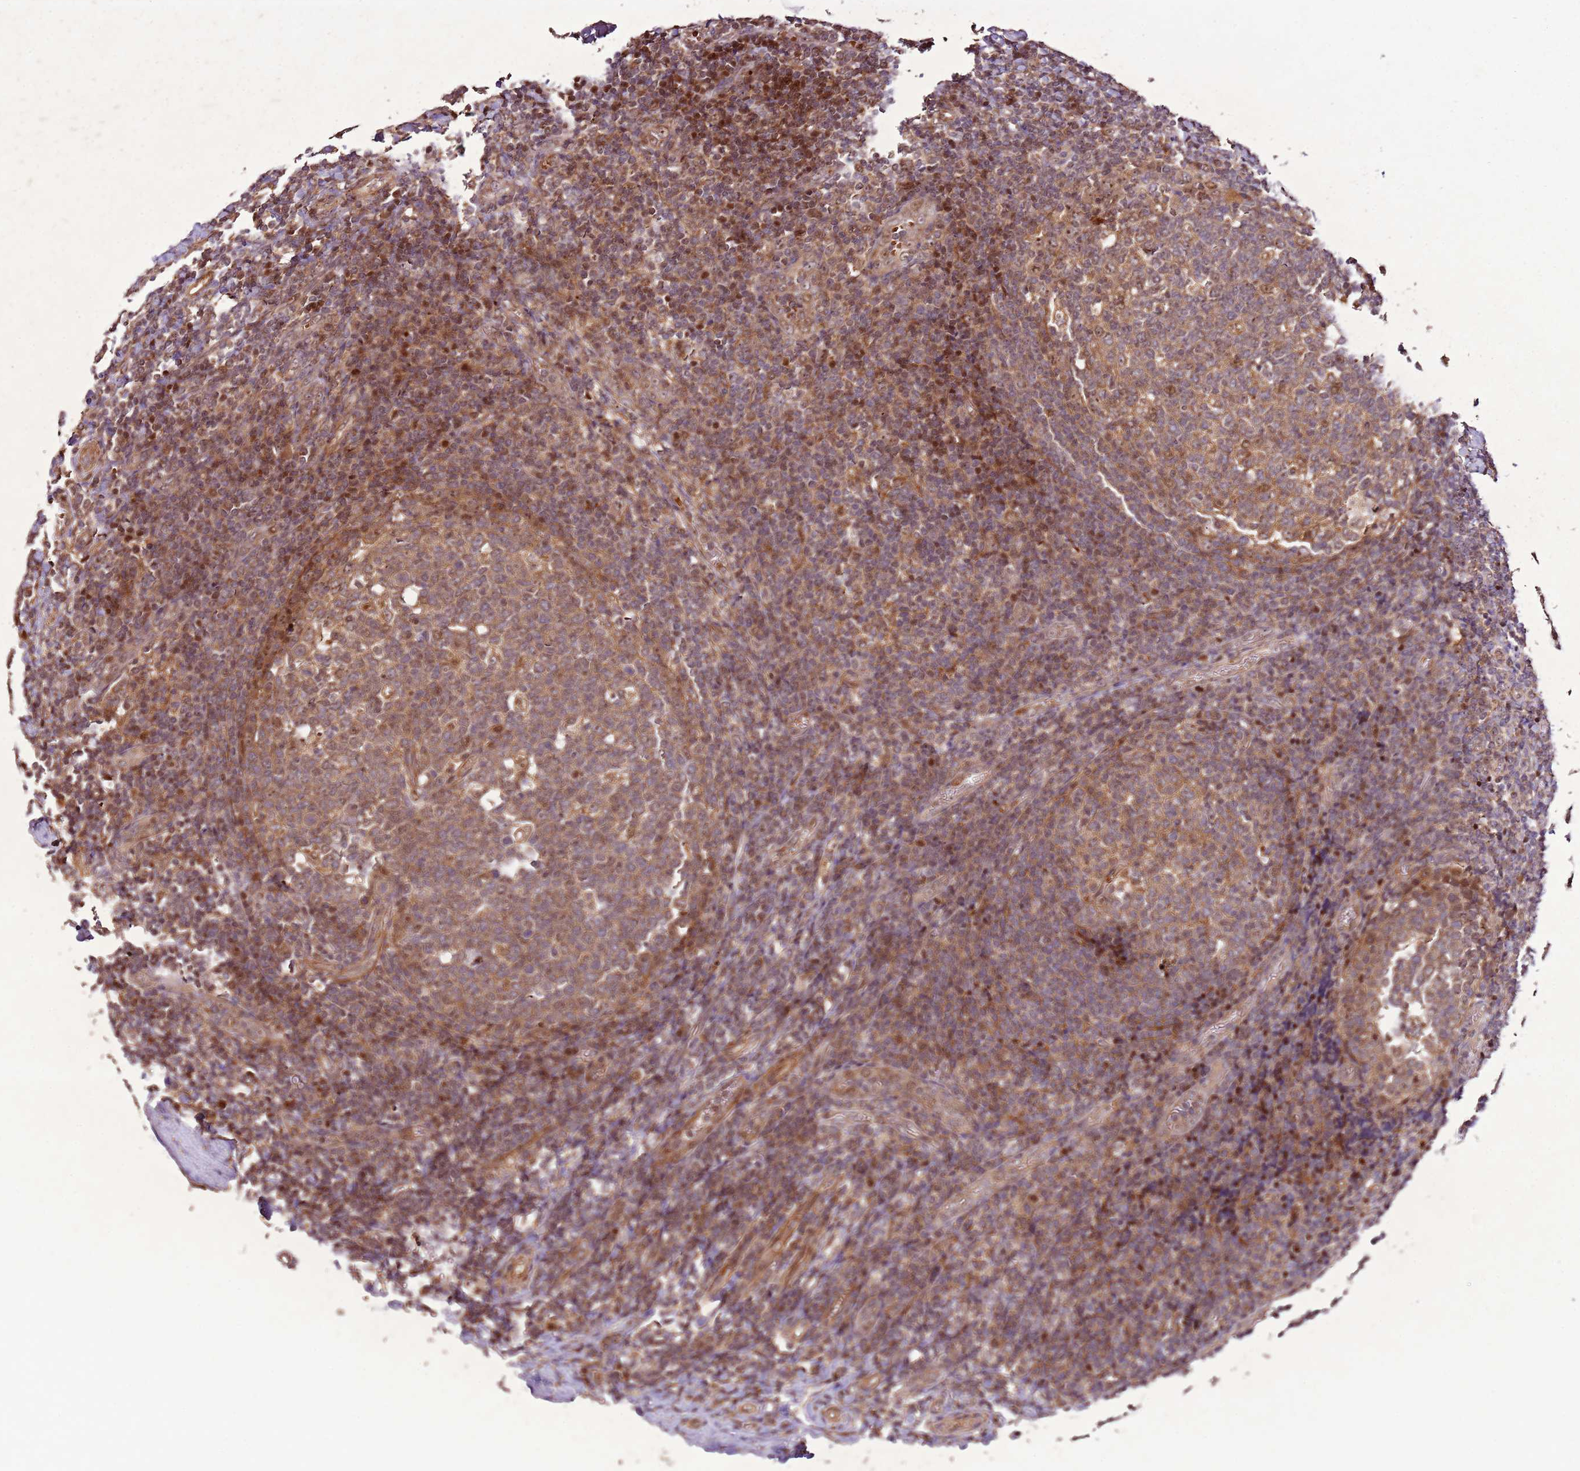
{"staining": {"intensity": "moderate", "quantity": ">75%", "location": "cytoplasmic/membranous"}, "tissue": "tonsil", "cell_type": "Germinal center cells", "image_type": "normal", "snomed": [{"axis": "morphology", "description": "Normal tissue, NOS"}, {"axis": "topography", "description": "Tonsil"}], "caption": "Germinal center cells reveal moderate cytoplasmic/membranous expression in approximately >75% of cells in normal tonsil. (DAB (3,3'-diaminobenzidine) = brown stain, brightfield microscopy at high magnification).", "gene": "PTMA", "patient": {"sex": "female", "age": 19}}